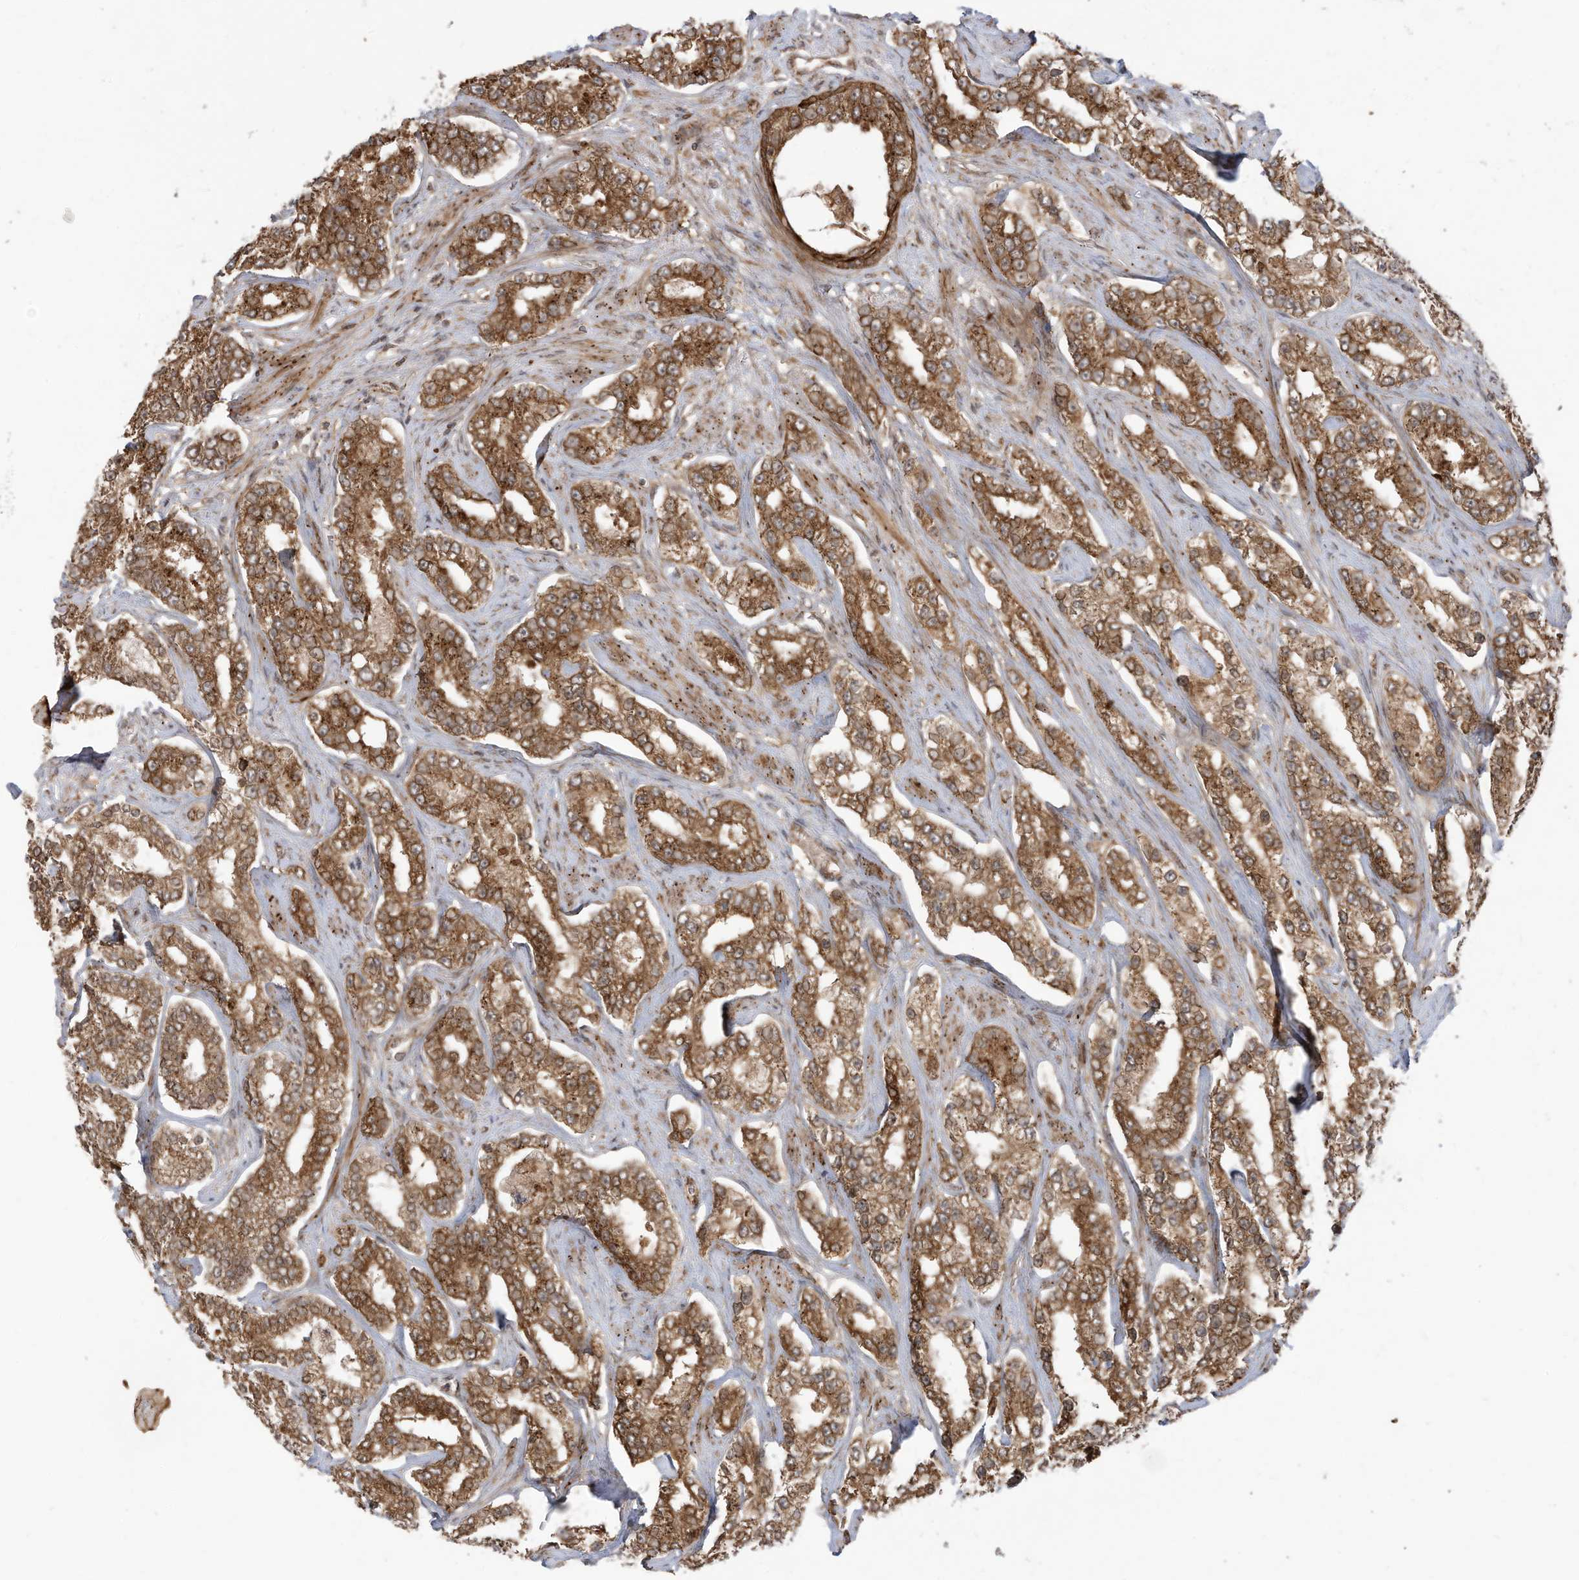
{"staining": {"intensity": "moderate", "quantity": ">75%", "location": "cytoplasmic/membranous"}, "tissue": "prostate cancer", "cell_type": "Tumor cells", "image_type": "cancer", "snomed": [{"axis": "morphology", "description": "Normal tissue, NOS"}, {"axis": "morphology", "description": "Adenocarcinoma, High grade"}, {"axis": "topography", "description": "Prostate"}], "caption": "Protein analysis of prostate cancer (adenocarcinoma (high-grade)) tissue demonstrates moderate cytoplasmic/membranous staining in about >75% of tumor cells. (Brightfield microscopy of DAB IHC at high magnification).", "gene": "TRIM67", "patient": {"sex": "male", "age": 83}}